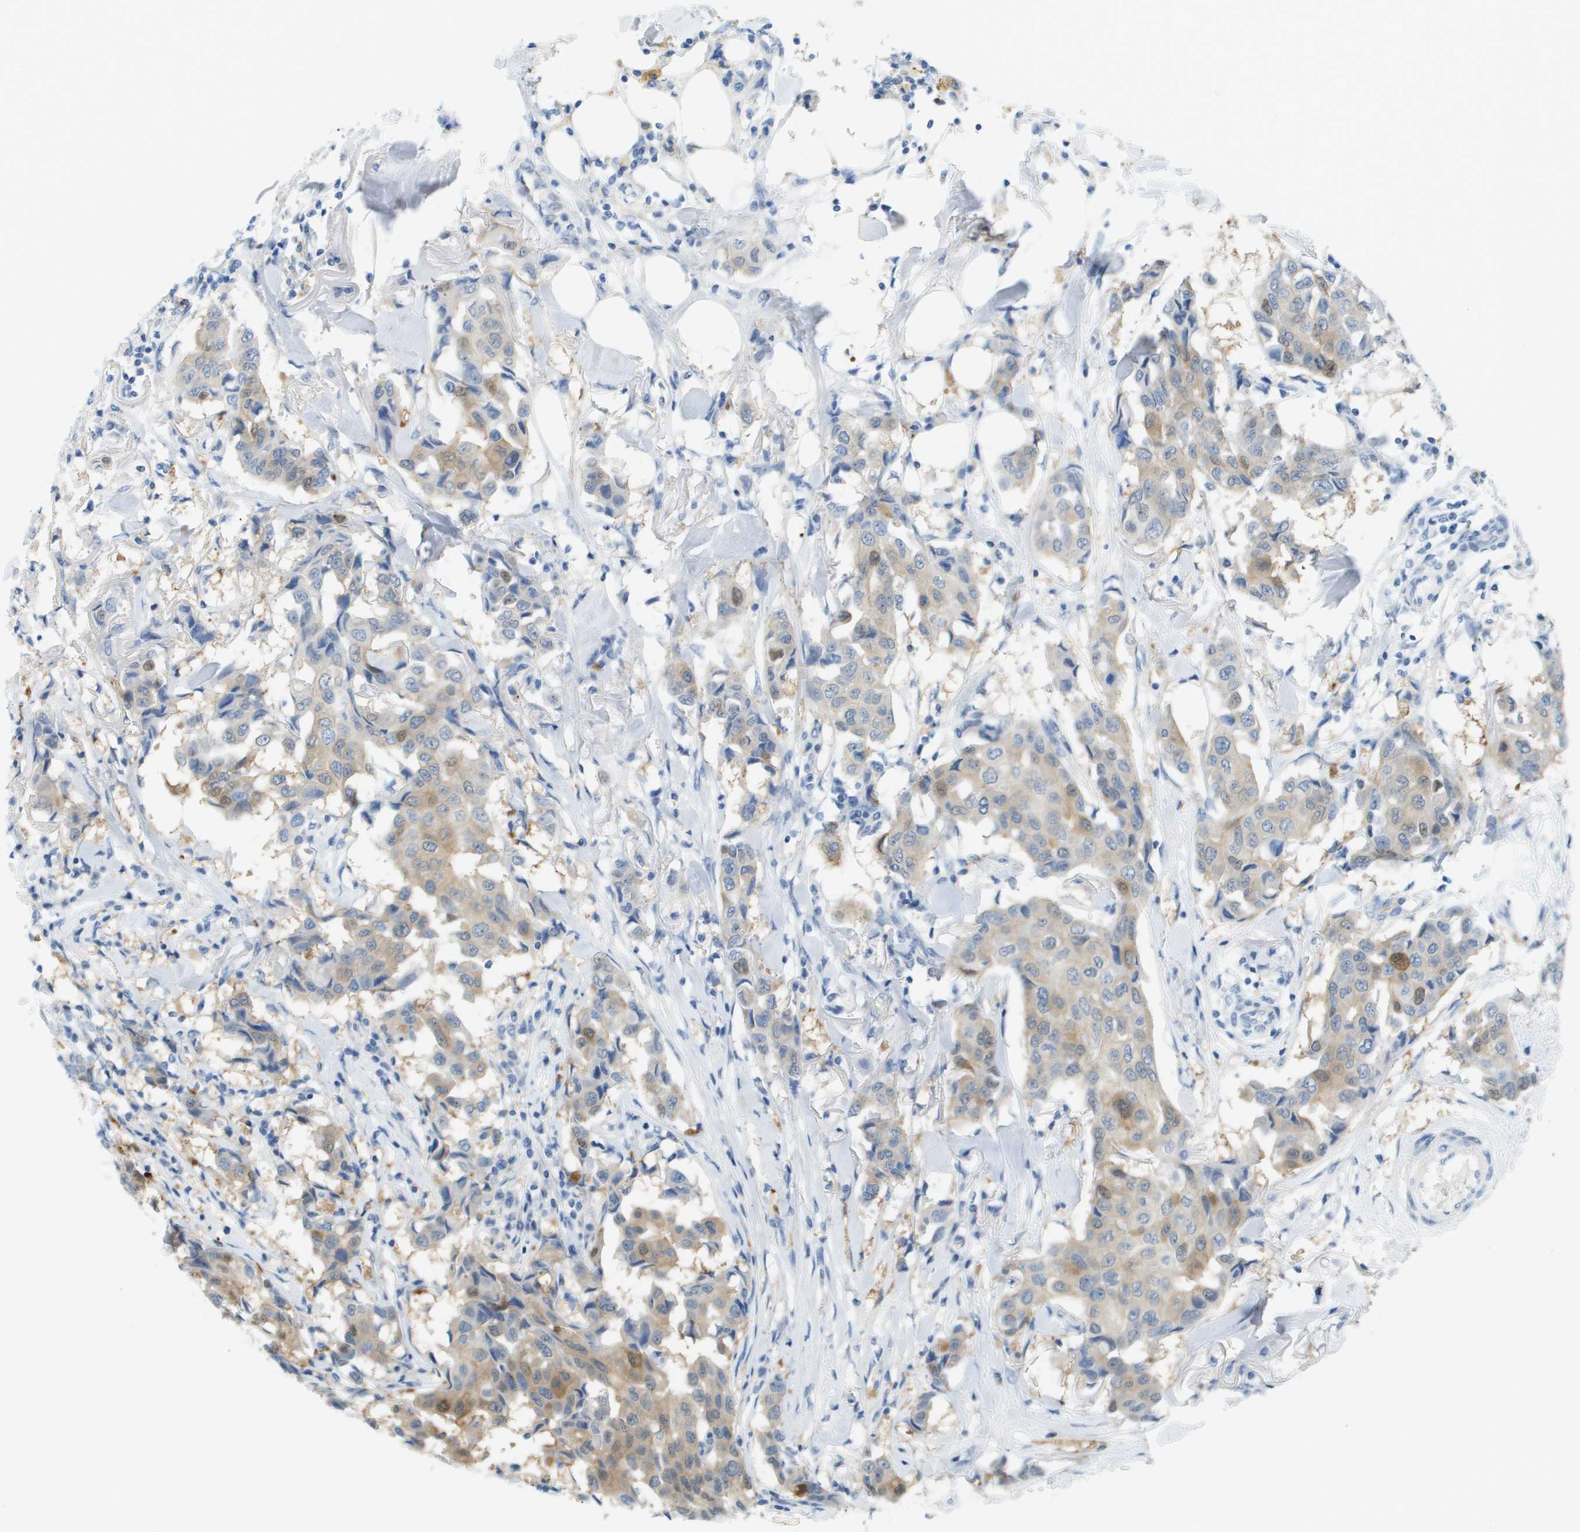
{"staining": {"intensity": "weak", "quantity": "<25%", "location": "cytoplasmic/membranous"}, "tissue": "breast cancer", "cell_type": "Tumor cells", "image_type": "cancer", "snomed": [{"axis": "morphology", "description": "Duct carcinoma"}, {"axis": "topography", "description": "Breast"}], "caption": "A histopathology image of human breast cancer is negative for staining in tumor cells. The staining is performed using DAB brown chromogen with nuclei counter-stained in using hematoxylin.", "gene": "CUL9", "patient": {"sex": "female", "age": 80}}